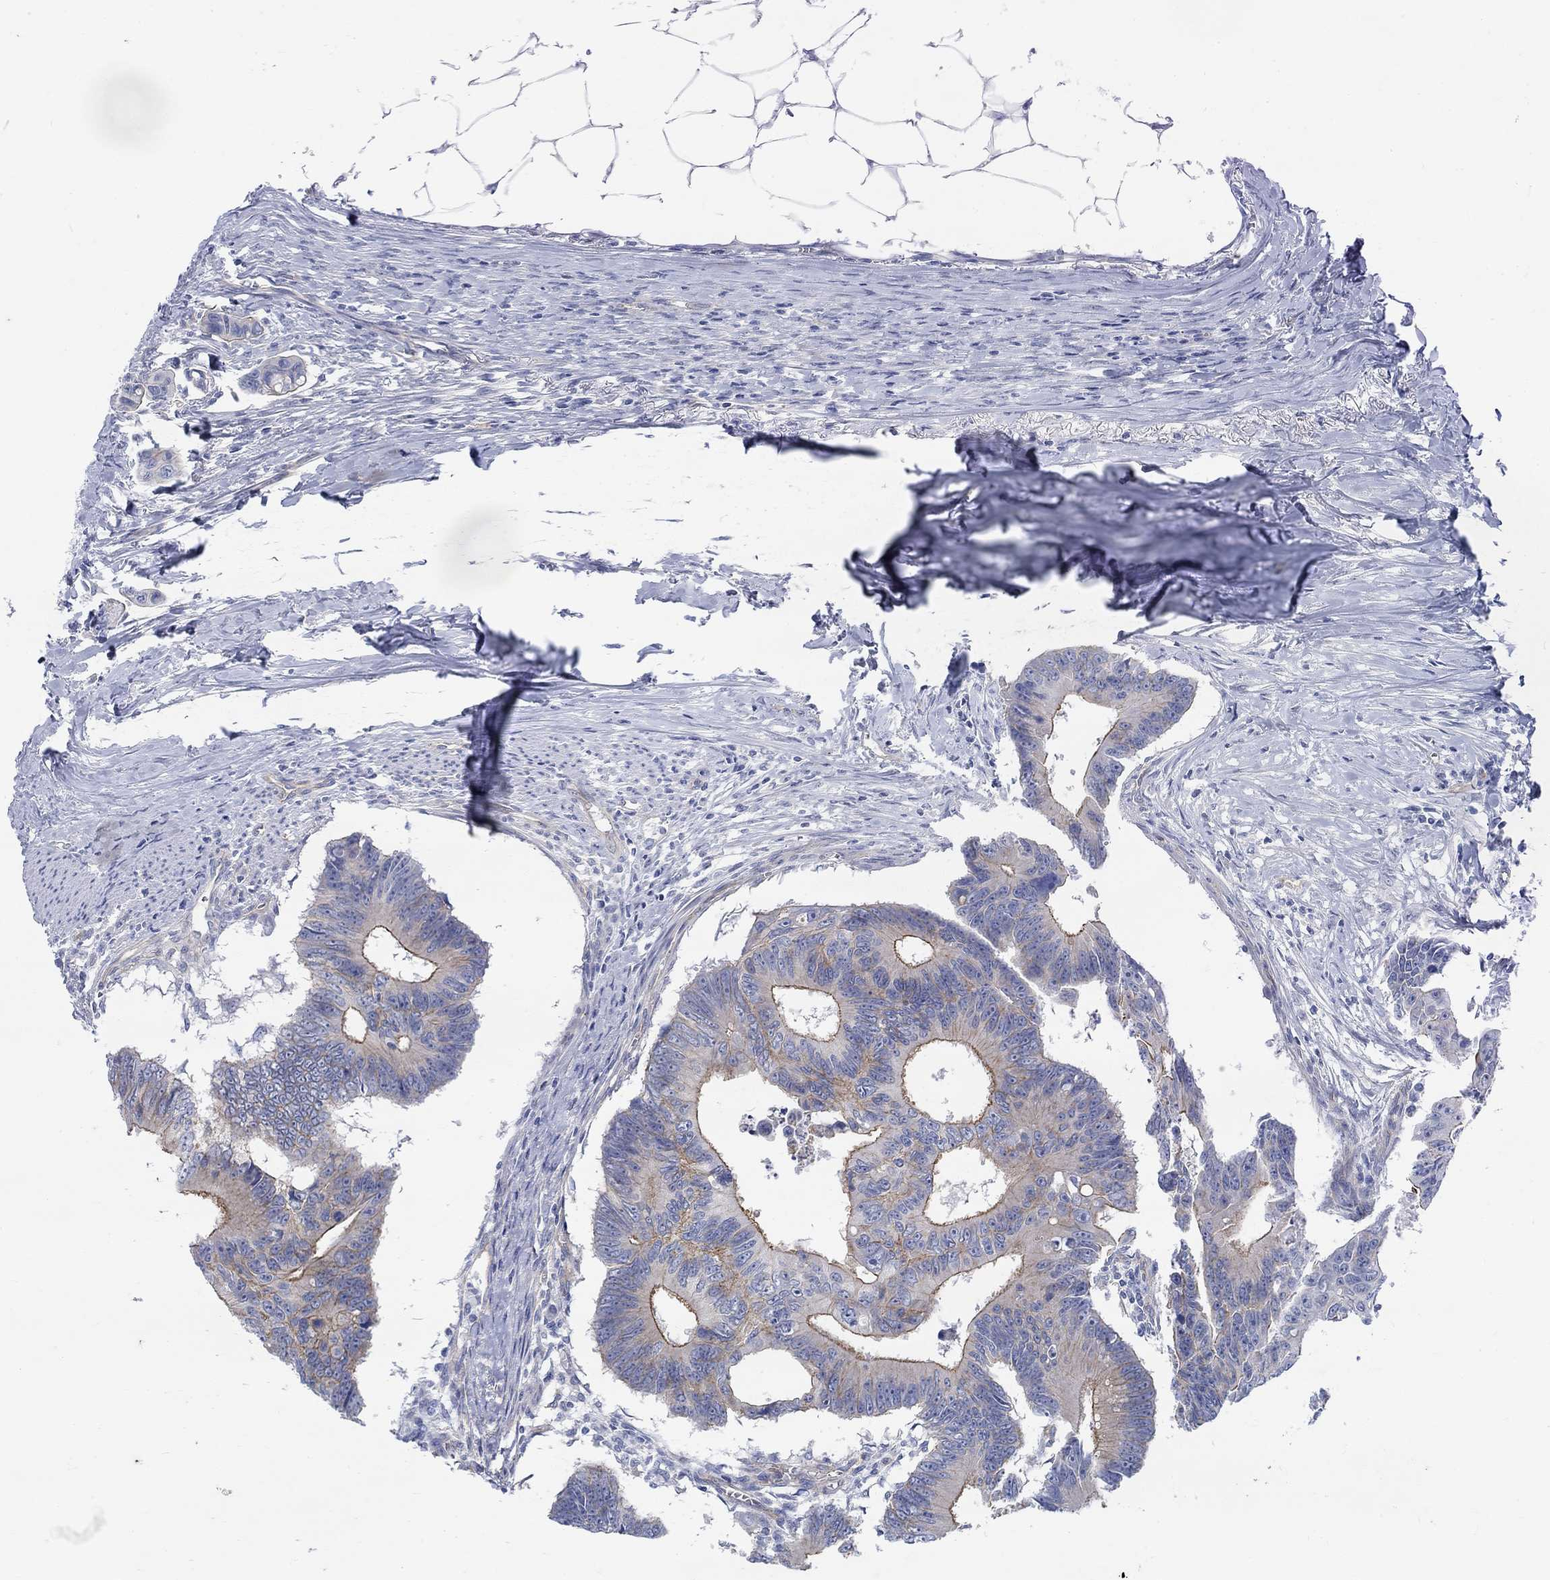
{"staining": {"intensity": "weak", "quantity": "<25%", "location": "cytoplasmic/membranous"}, "tissue": "colorectal cancer", "cell_type": "Tumor cells", "image_type": "cancer", "snomed": [{"axis": "morphology", "description": "Adenocarcinoma, NOS"}, {"axis": "topography", "description": "Colon"}], "caption": "This is an IHC photomicrograph of human colorectal cancer (adenocarcinoma). There is no staining in tumor cells.", "gene": "TMEM198", "patient": {"sex": "male", "age": 70}}